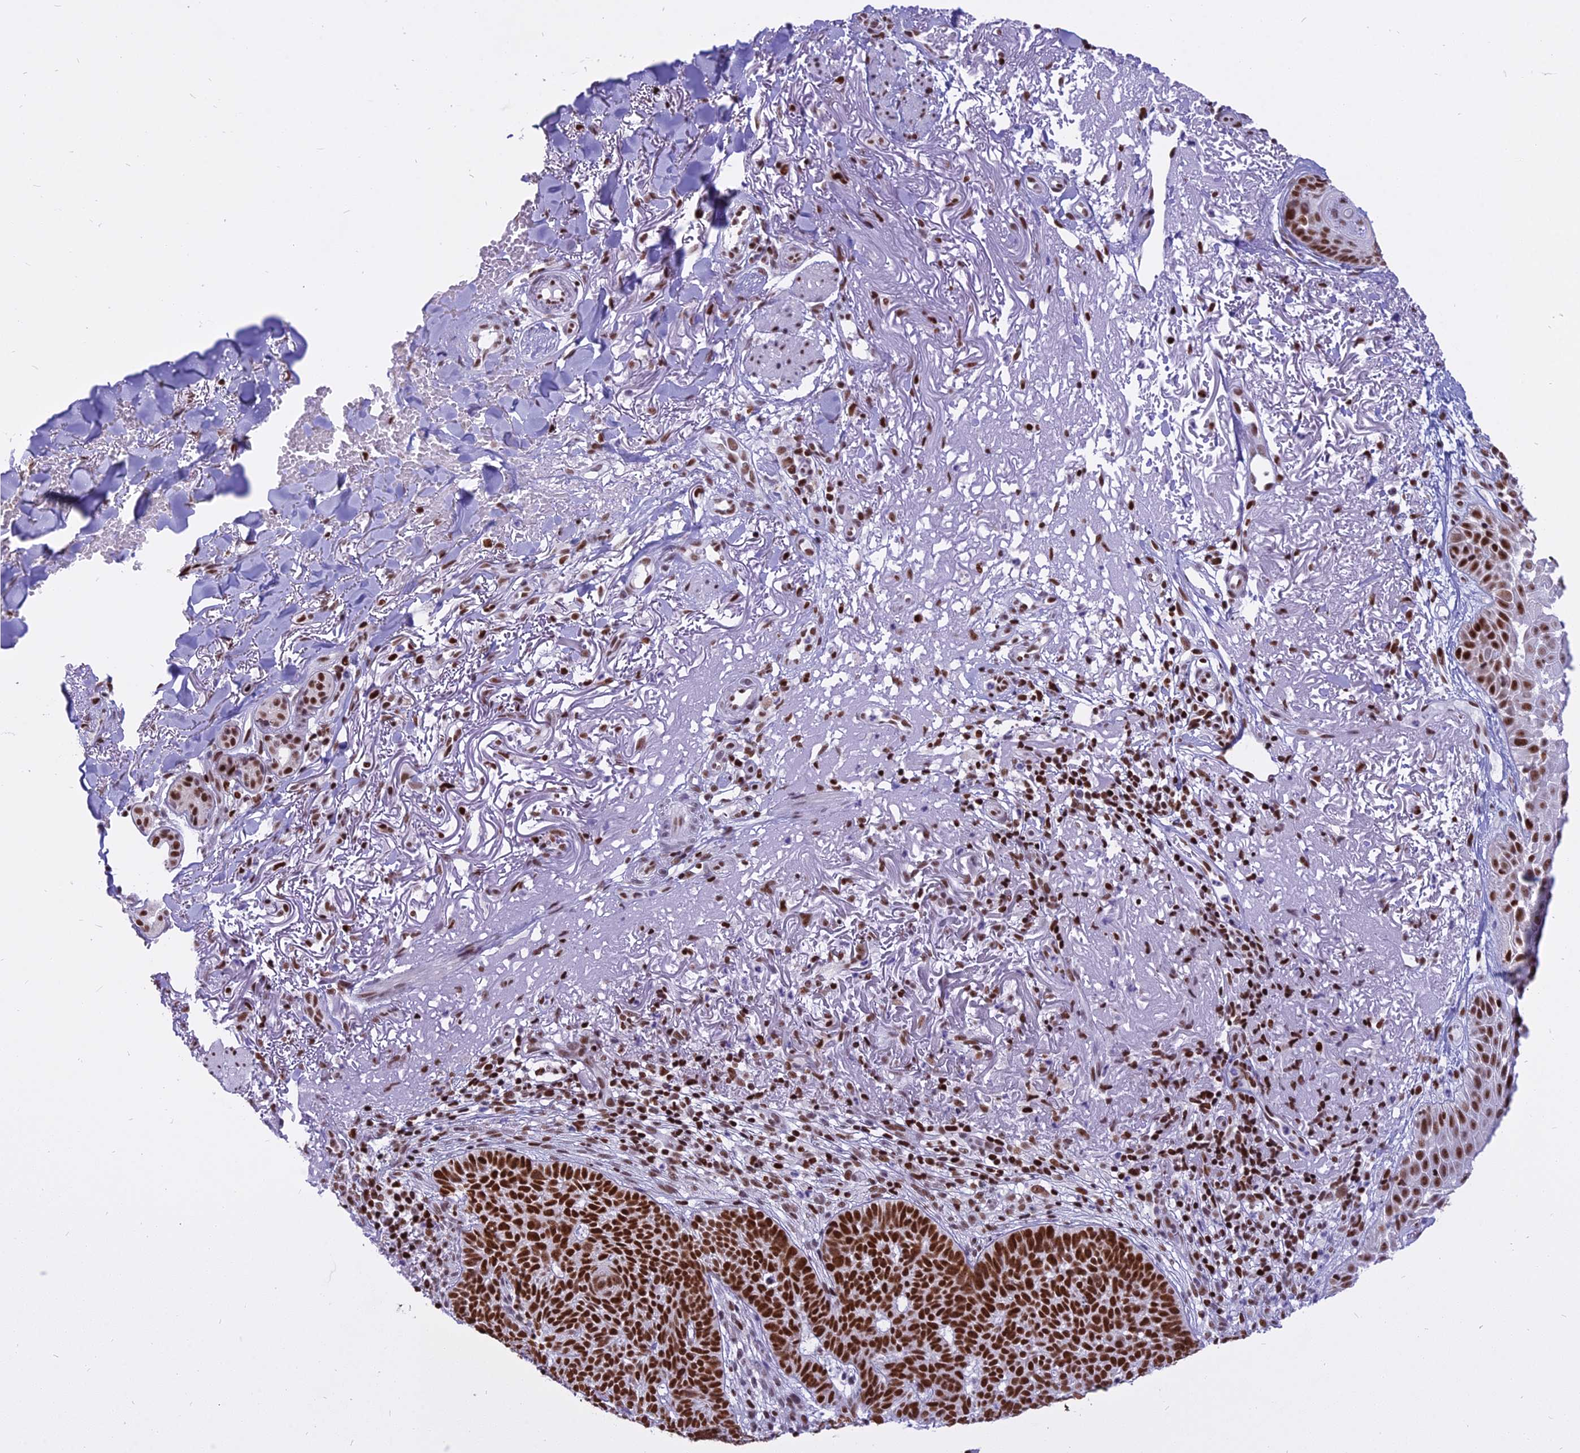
{"staining": {"intensity": "strong", "quantity": ">75%", "location": "nuclear"}, "tissue": "skin cancer", "cell_type": "Tumor cells", "image_type": "cancer", "snomed": [{"axis": "morphology", "description": "Basal cell carcinoma"}, {"axis": "topography", "description": "Skin"}], "caption": "Immunohistochemical staining of human basal cell carcinoma (skin) shows high levels of strong nuclear expression in approximately >75% of tumor cells.", "gene": "PARP1", "patient": {"sex": "female", "age": 78}}